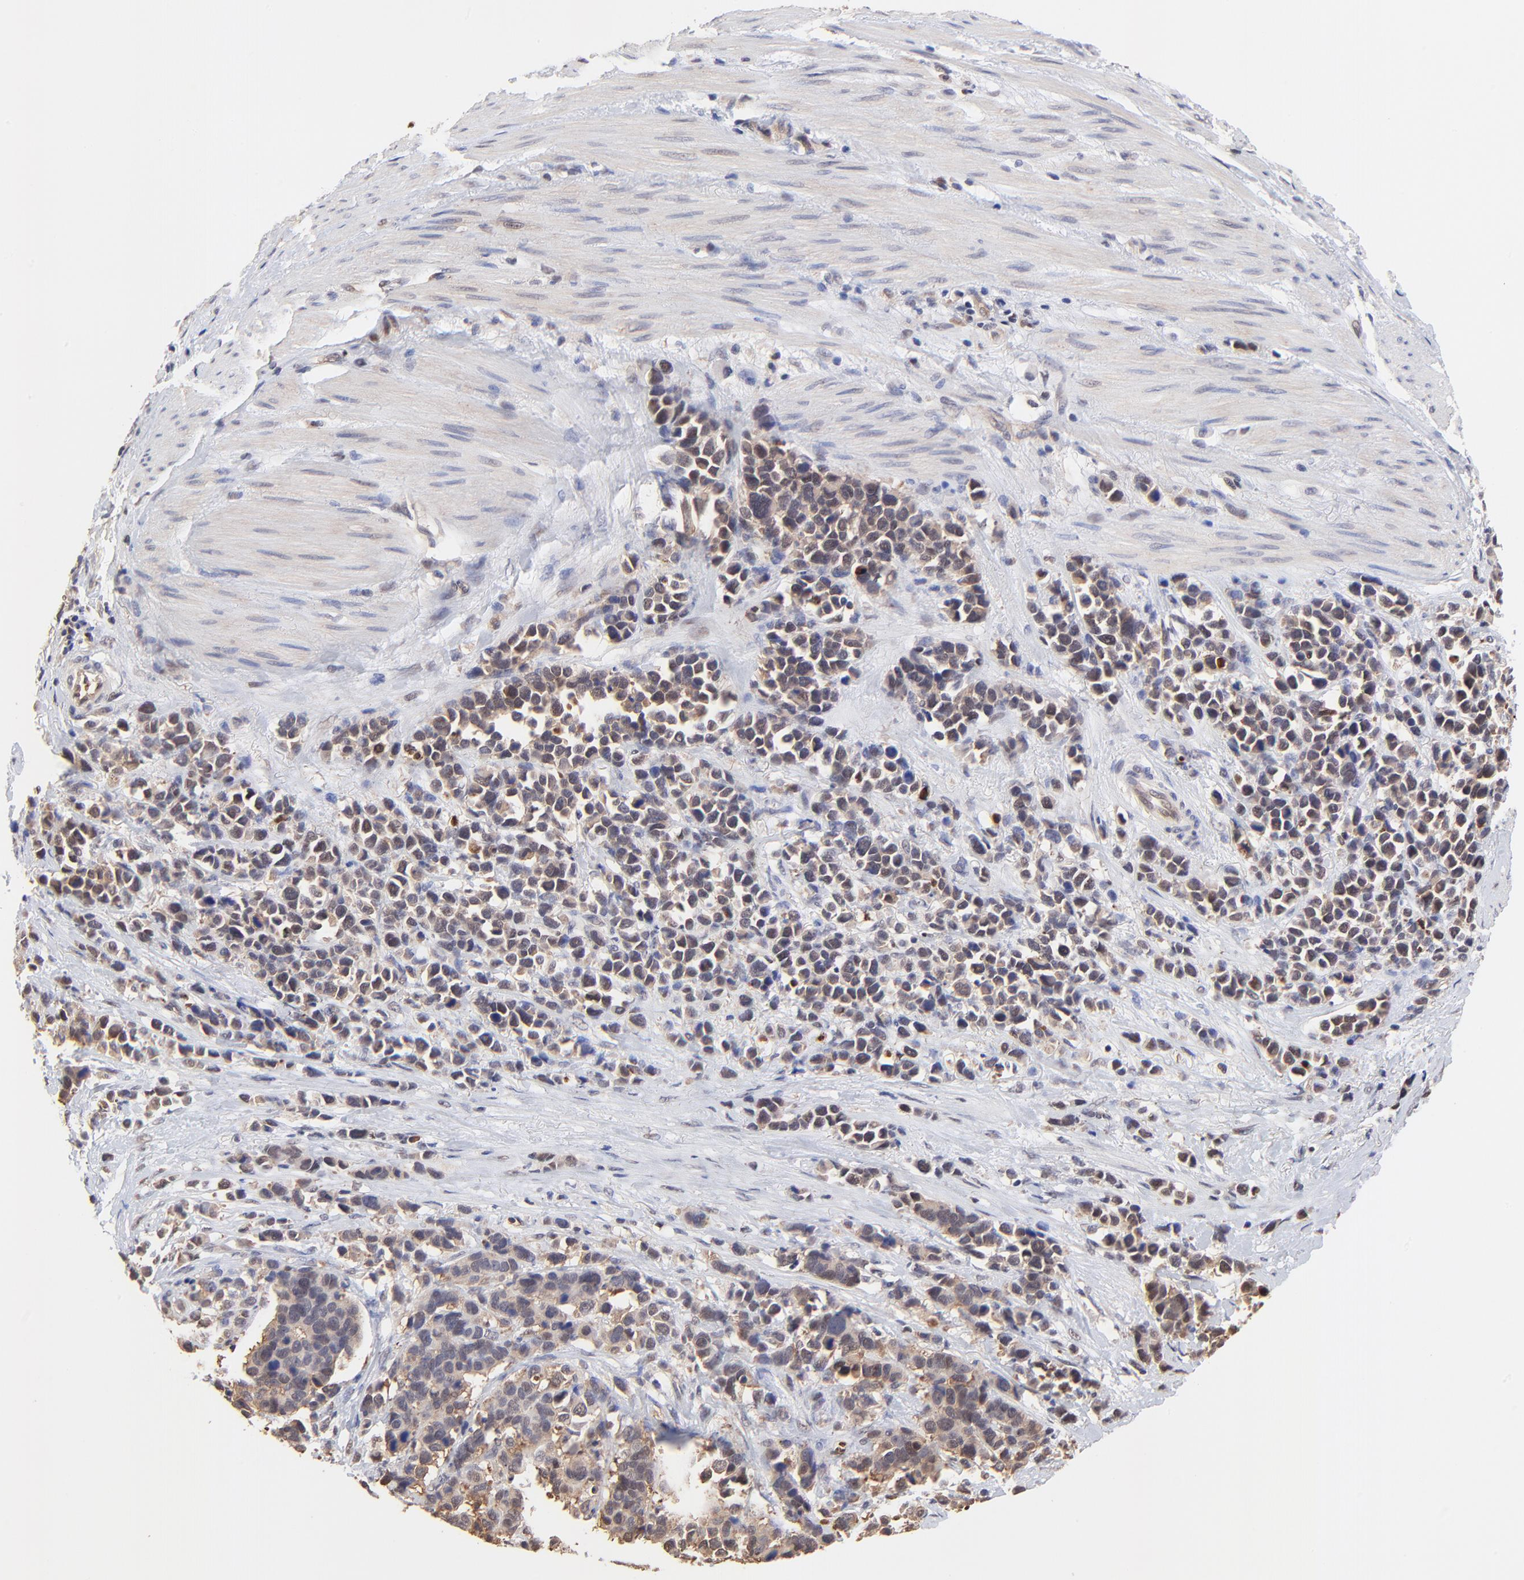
{"staining": {"intensity": "weak", "quantity": ">75%", "location": "cytoplasmic/membranous,nuclear"}, "tissue": "stomach cancer", "cell_type": "Tumor cells", "image_type": "cancer", "snomed": [{"axis": "morphology", "description": "Adenocarcinoma, NOS"}, {"axis": "topography", "description": "Stomach, upper"}], "caption": "The immunohistochemical stain highlights weak cytoplasmic/membranous and nuclear positivity in tumor cells of stomach cancer tissue.", "gene": "PSMA6", "patient": {"sex": "male", "age": 71}}